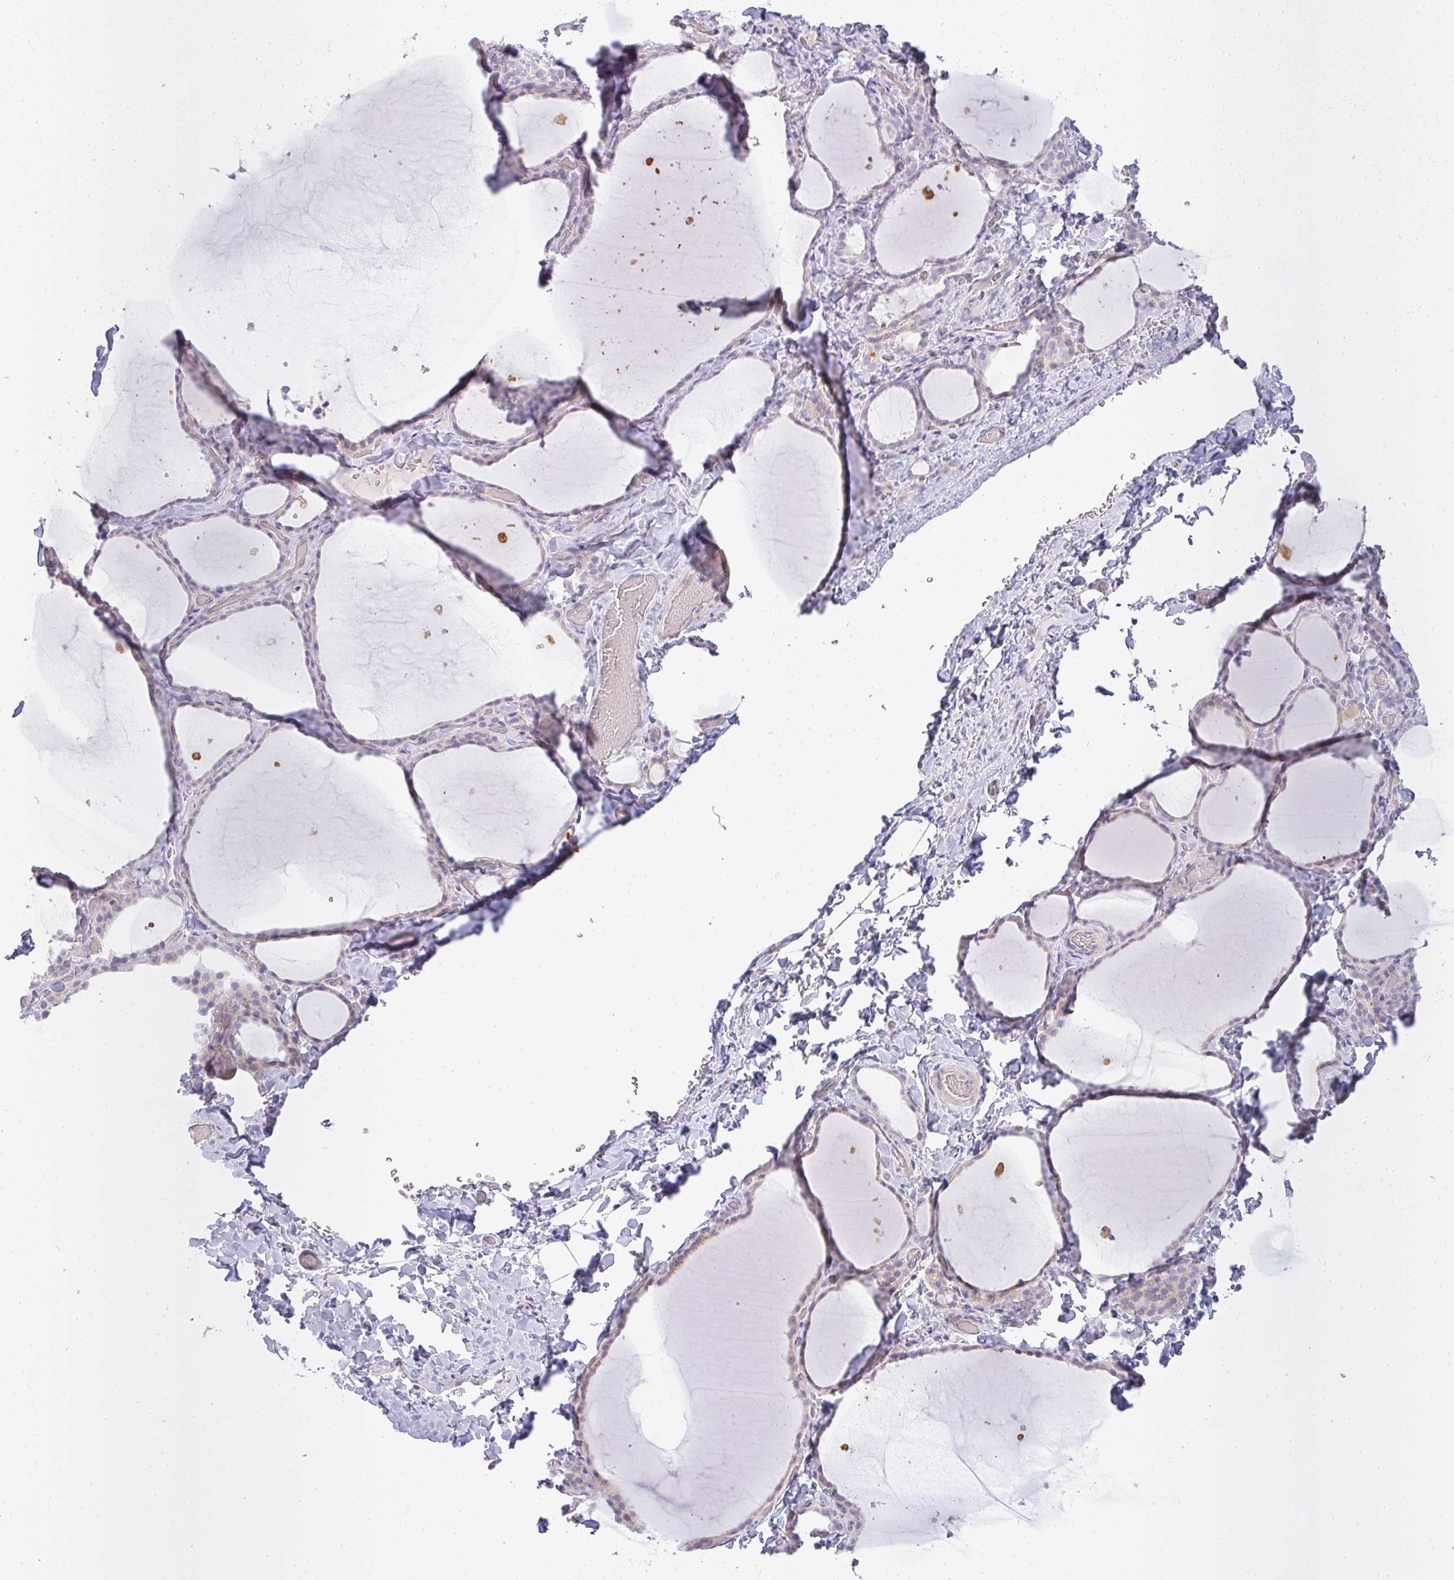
{"staining": {"intensity": "weak", "quantity": "<25%", "location": "cytoplasmic/membranous"}, "tissue": "thyroid gland", "cell_type": "Glandular cells", "image_type": "normal", "snomed": [{"axis": "morphology", "description": "Normal tissue, NOS"}, {"axis": "topography", "description": "Thyroid gland"}], "caption": "This is an immunohistochemistry (IHC) histopathology image of unremarkable thyroid gland. There is no positivity in glandular cells.", "gene": "SIRPB2", "patient": {"sex": "female", "age": 22}}